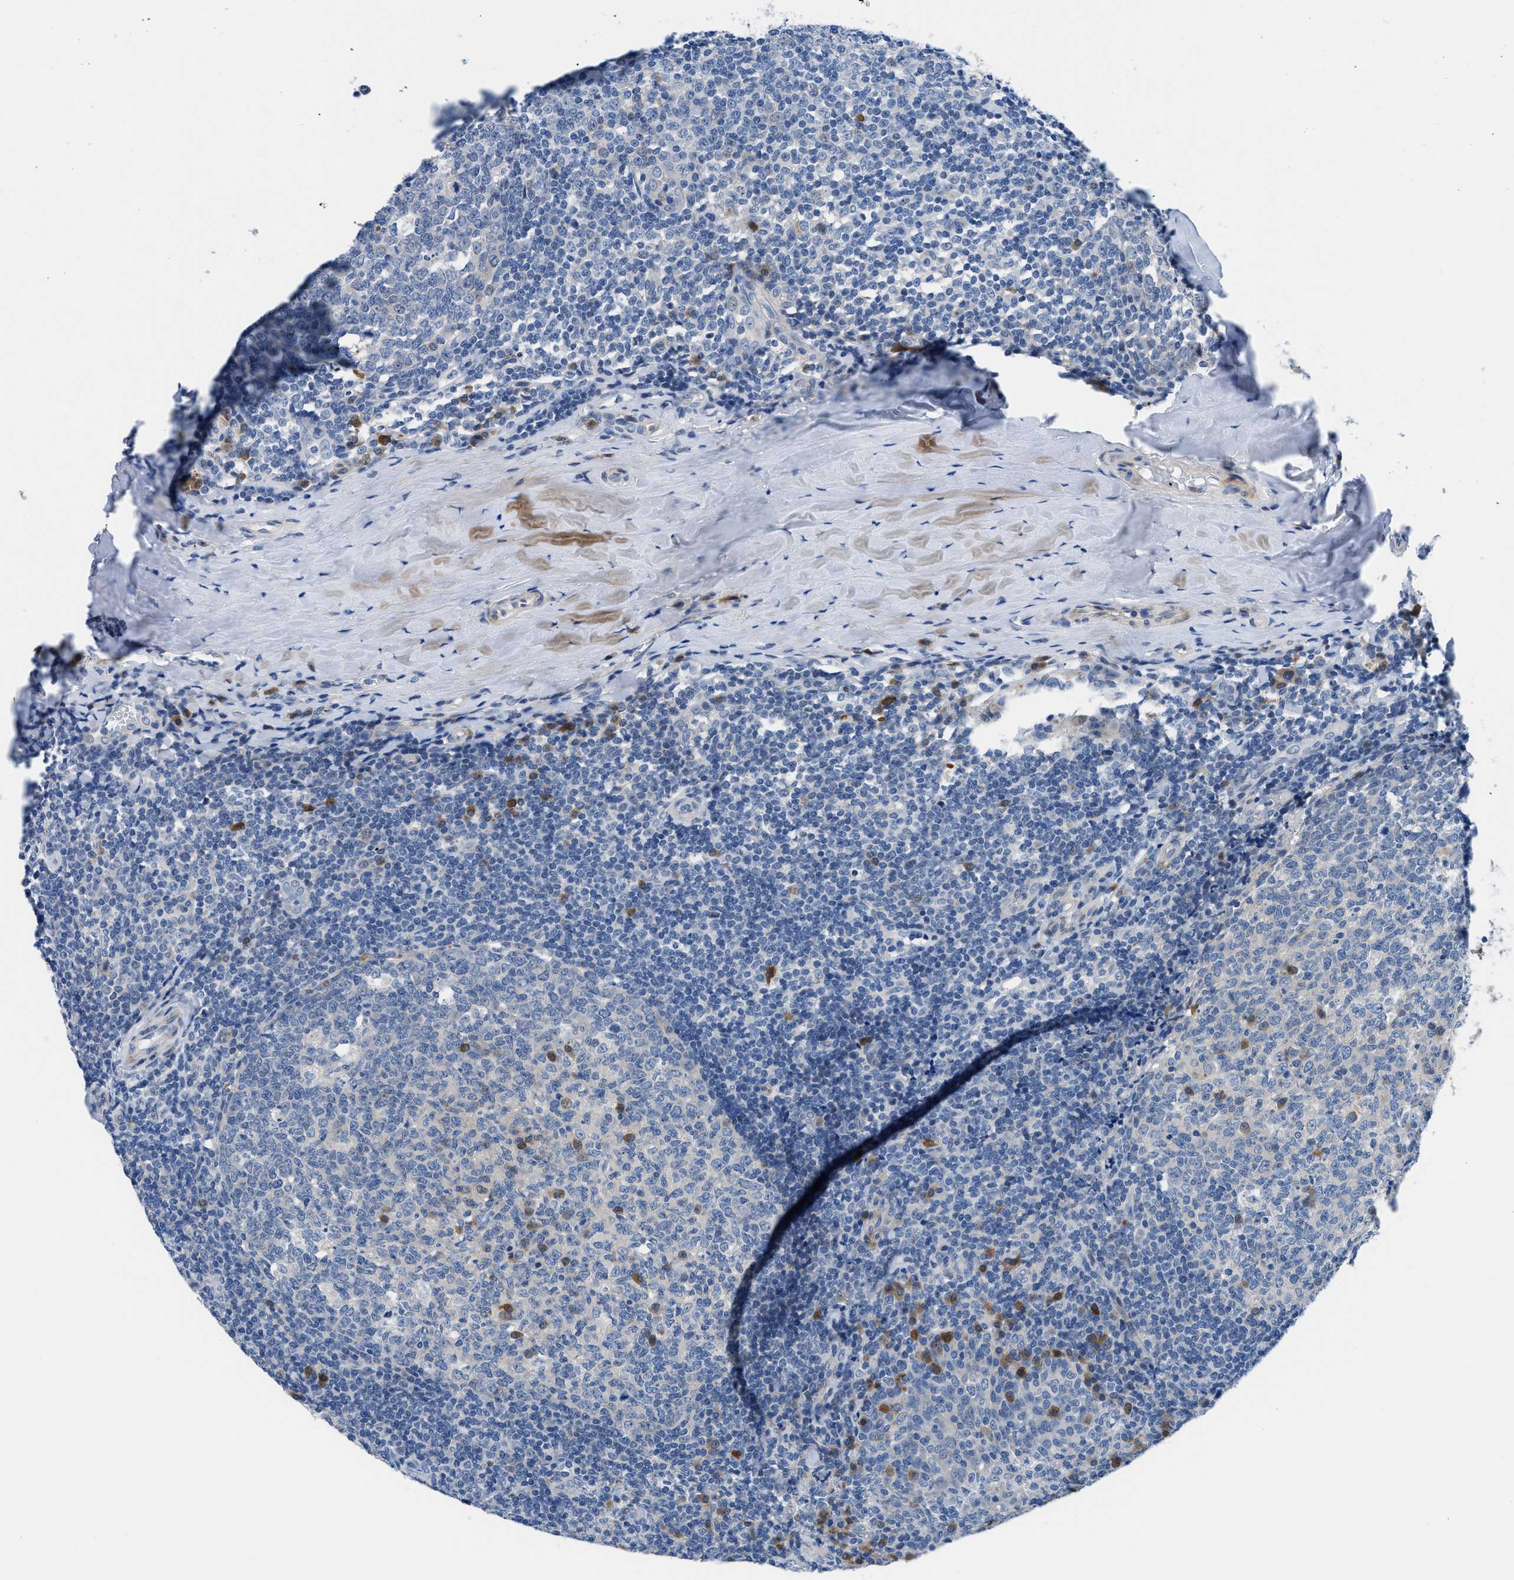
{"staining": {"intensity": "moderate", "quantity": "<25%", "location": "cytoplasmic/membranous"}, "tissue": "tonsil", "cell_type": "Germinal center cells", "image_type": "normal", "snomed": [{"axis": "morphology", "description": "Normal tissue, NOS"}, {"axis": "topography", "description": "Tonsil"}], "caption": "There is low levels of moderate cytoplasmic/membranous expression in germinal center cells of normal tonsil, as demonstrated by immunohistochemical staining (brown color).", "gene": "UAP1", "patient": {"sex": "female", "age": 19}}